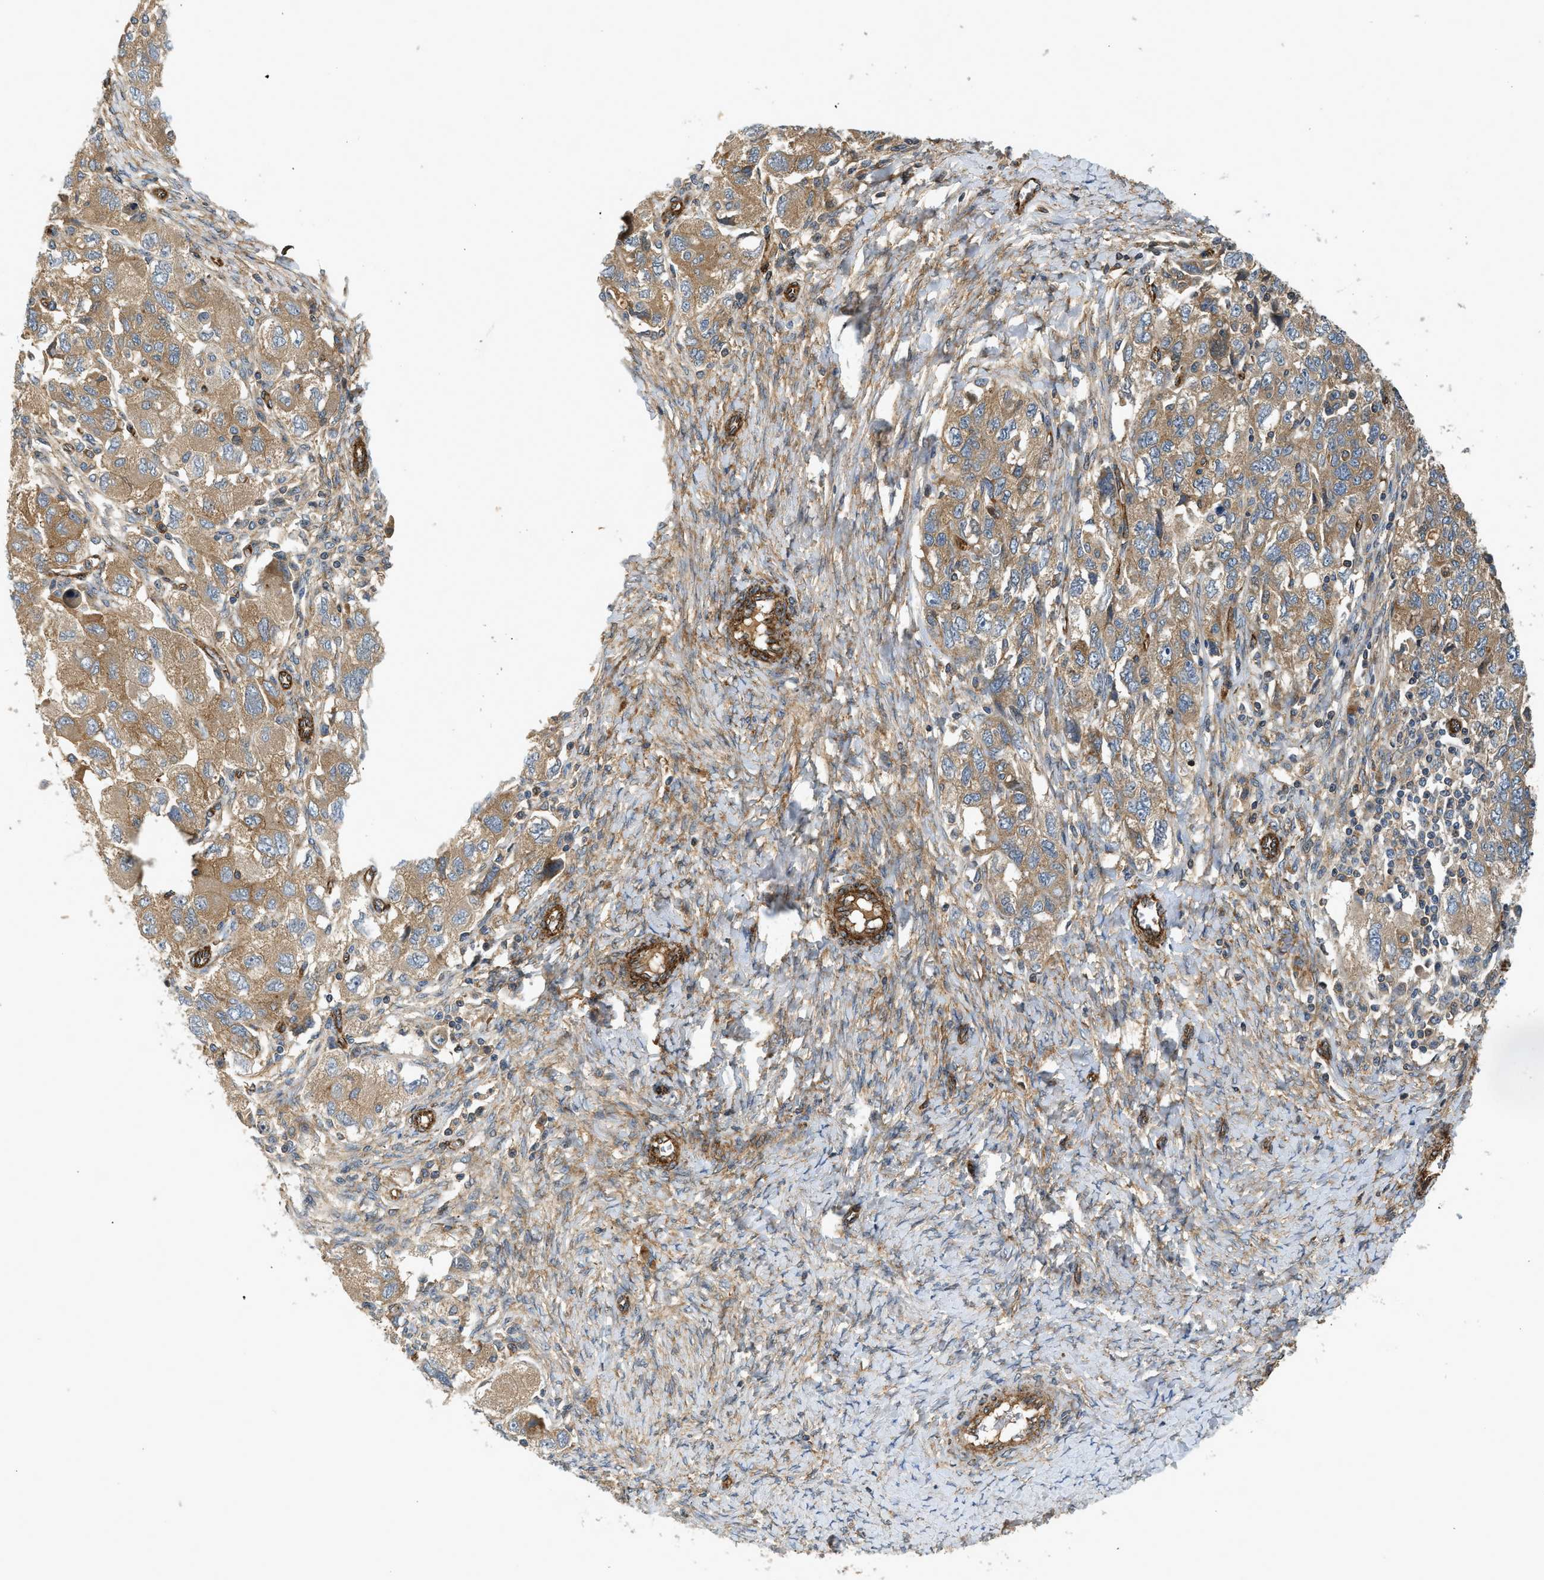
{"staining": {"intensity": "moderate", "quantity": ">75%", "location": "cytoplasmic/membranous"}, "tissue": "ovarian cancer", "cell_type": "Tumor cells", "image_type": "cancer", "snomed": [{"axis": "morphology", "description": "Carcinoma, NOS"}, {"axis": "morphology", "description": "Cystadenocarcinoma, serous, NOS"}, {"axis": "topography", "description": "Ovary"}], "caption": "Immunohistochemical staining of carcinoma (ovarian) reveals medium levels of moderate cytoplasmic/membranous expression in about >75% of tumor cells.", "gene": "HIP1", "patient": {"sex": "female", "age": 69}}